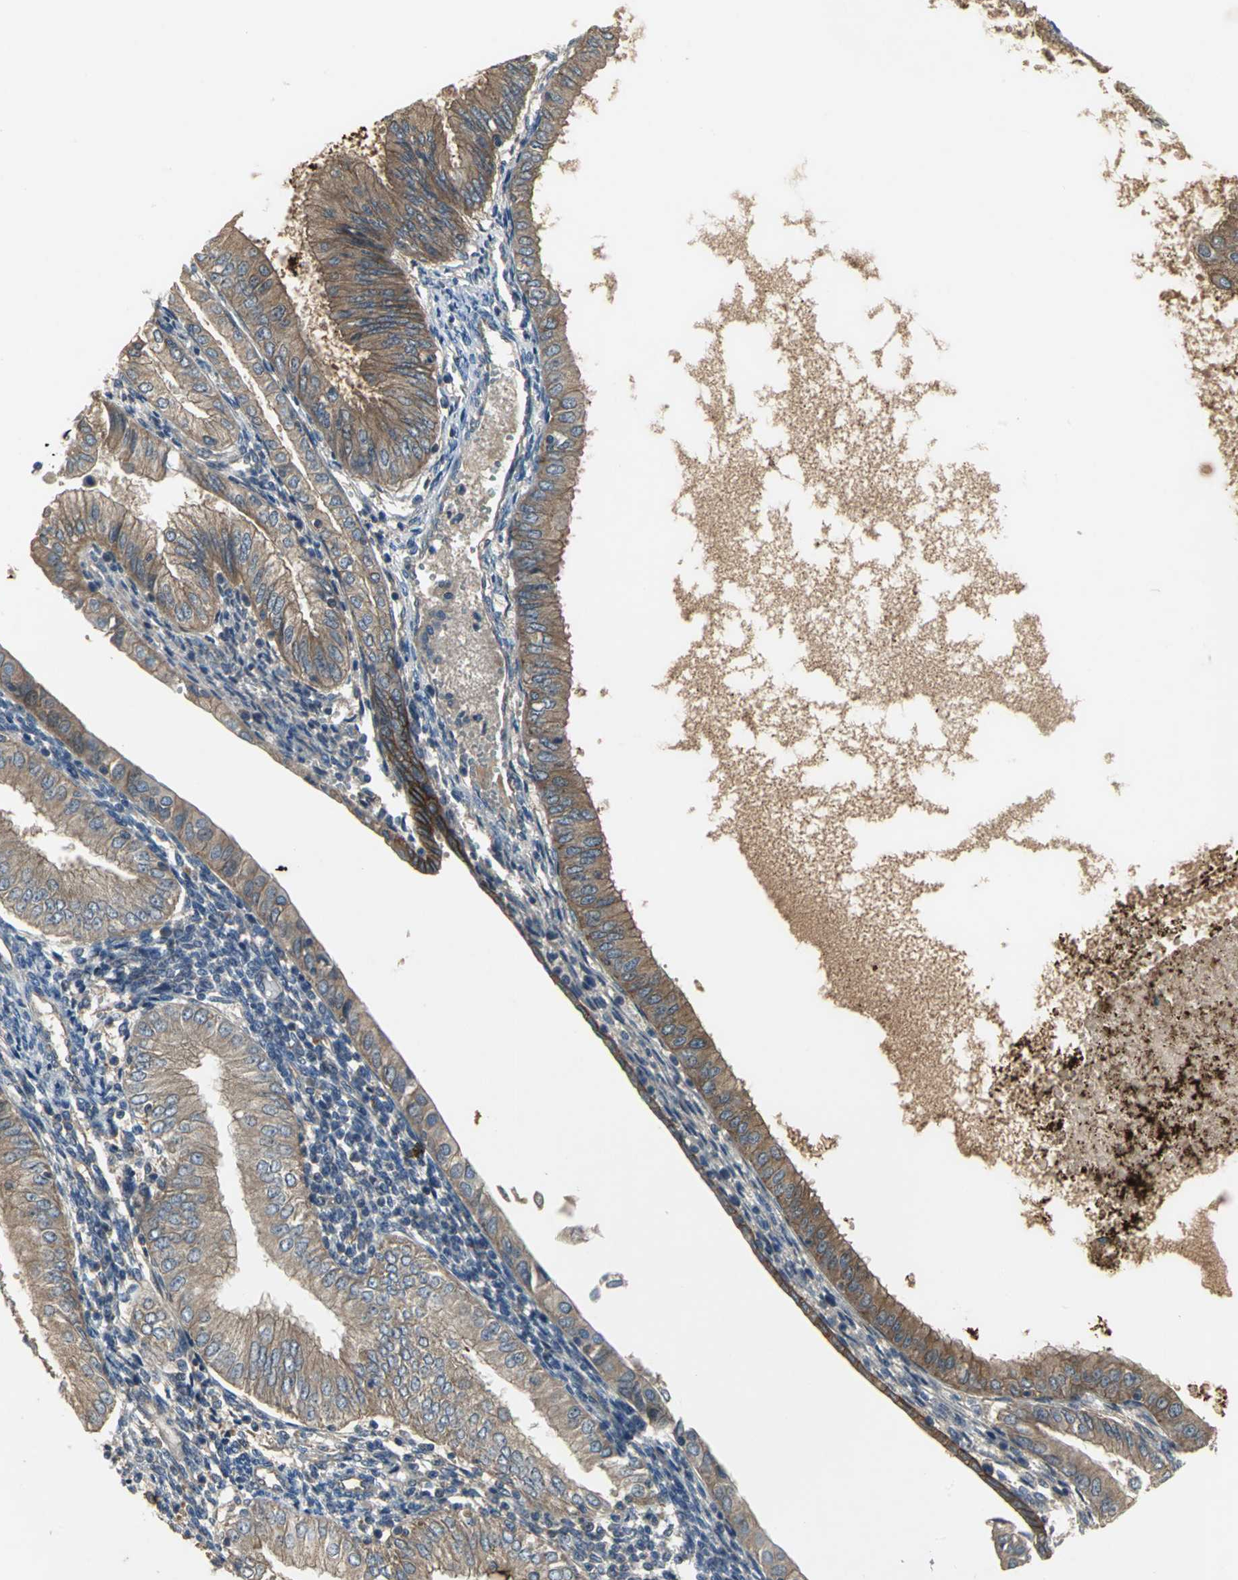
{"staining": {"intensity": "moderate", "quantity": ">75%", "location": "cytoplasmic/membranous"}, "tissue": "endometrial cancer", "cell_type": "Tumor cells", "image_type": "cancer", "snomed": [{"axis": "morphology", "description": "Adenocarcinoma, NOS"}, {"axis": "topography", "description": "Endometrium"}], "caption": "Endometrial cancer stained for a protein (brown) displays moderate cytoplasmic/membranous positive staining in approximately >75% of tumor cells.", "gene": "MET", "patient": {"sex": "female", "age": 53}}